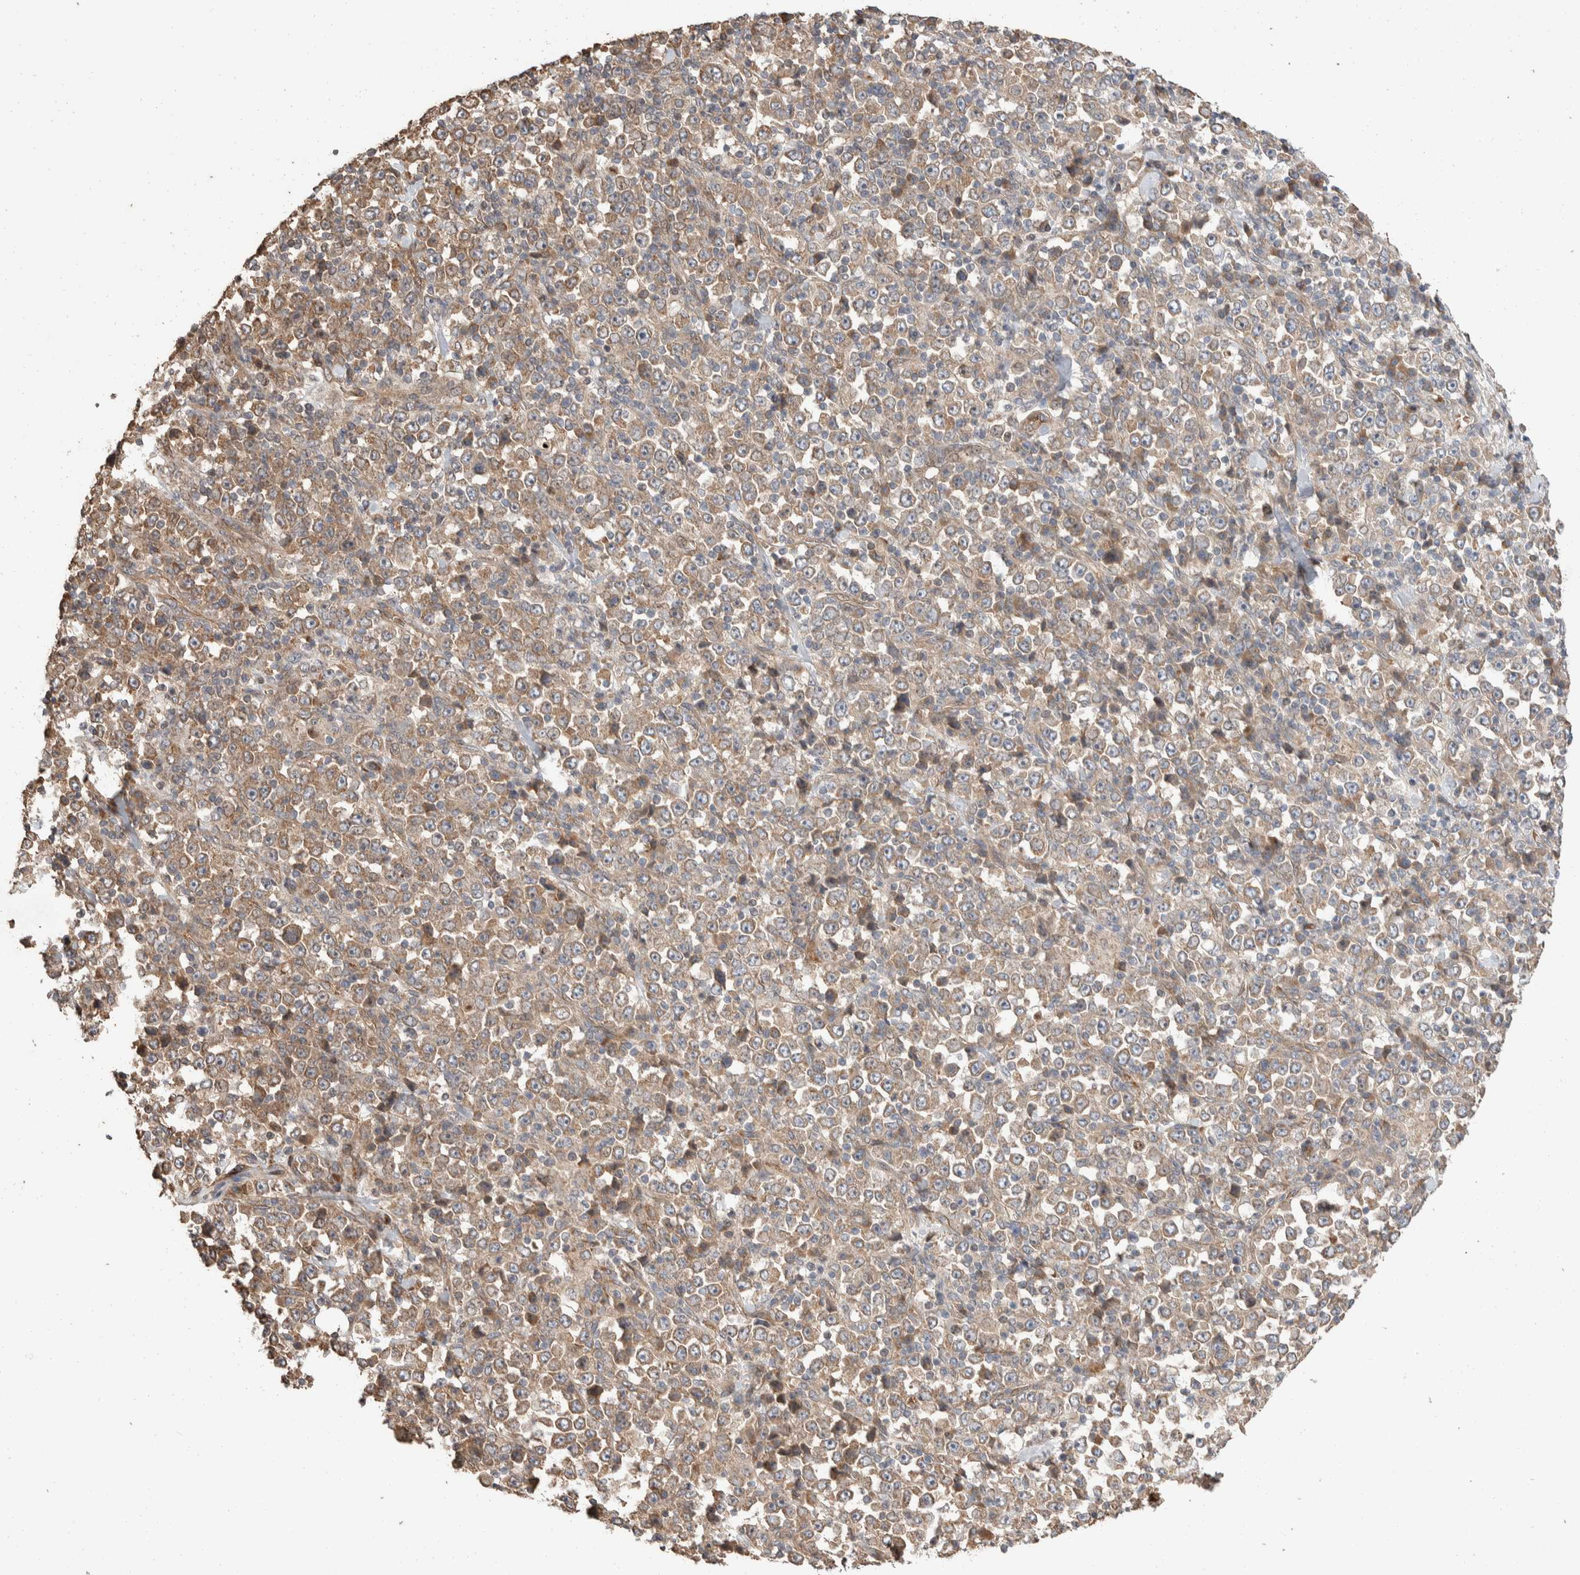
{"staining": {"intensity": "weak", "quantity": ">75%", "location": "cytoplasmic/membranous"}, "tissue": "stomach cancer", "cell_type": "Tumor cells", "image_type": "cancer", "snomed": [{"axis": "morphology", "description": "Normal tissue, NOS"}, {"axis": "morphology", "description": "Adenocarcinoma, NOS"}, {"axis": "topography", "description": "Stomach, upper"}, {"axis": "topography", "description": "Stomach"}], "caption": "Stomach cancer (adenocarcinoma) was stained to show a protein in brown. There is low levels of weak cytoplasmic/membranous positivity in about >75% of tumor cells. (Brightfield microscopy of DAB IHC at high magnification).", "gene": "ERC1", "patient": {"sex": "male", "age": 59}}